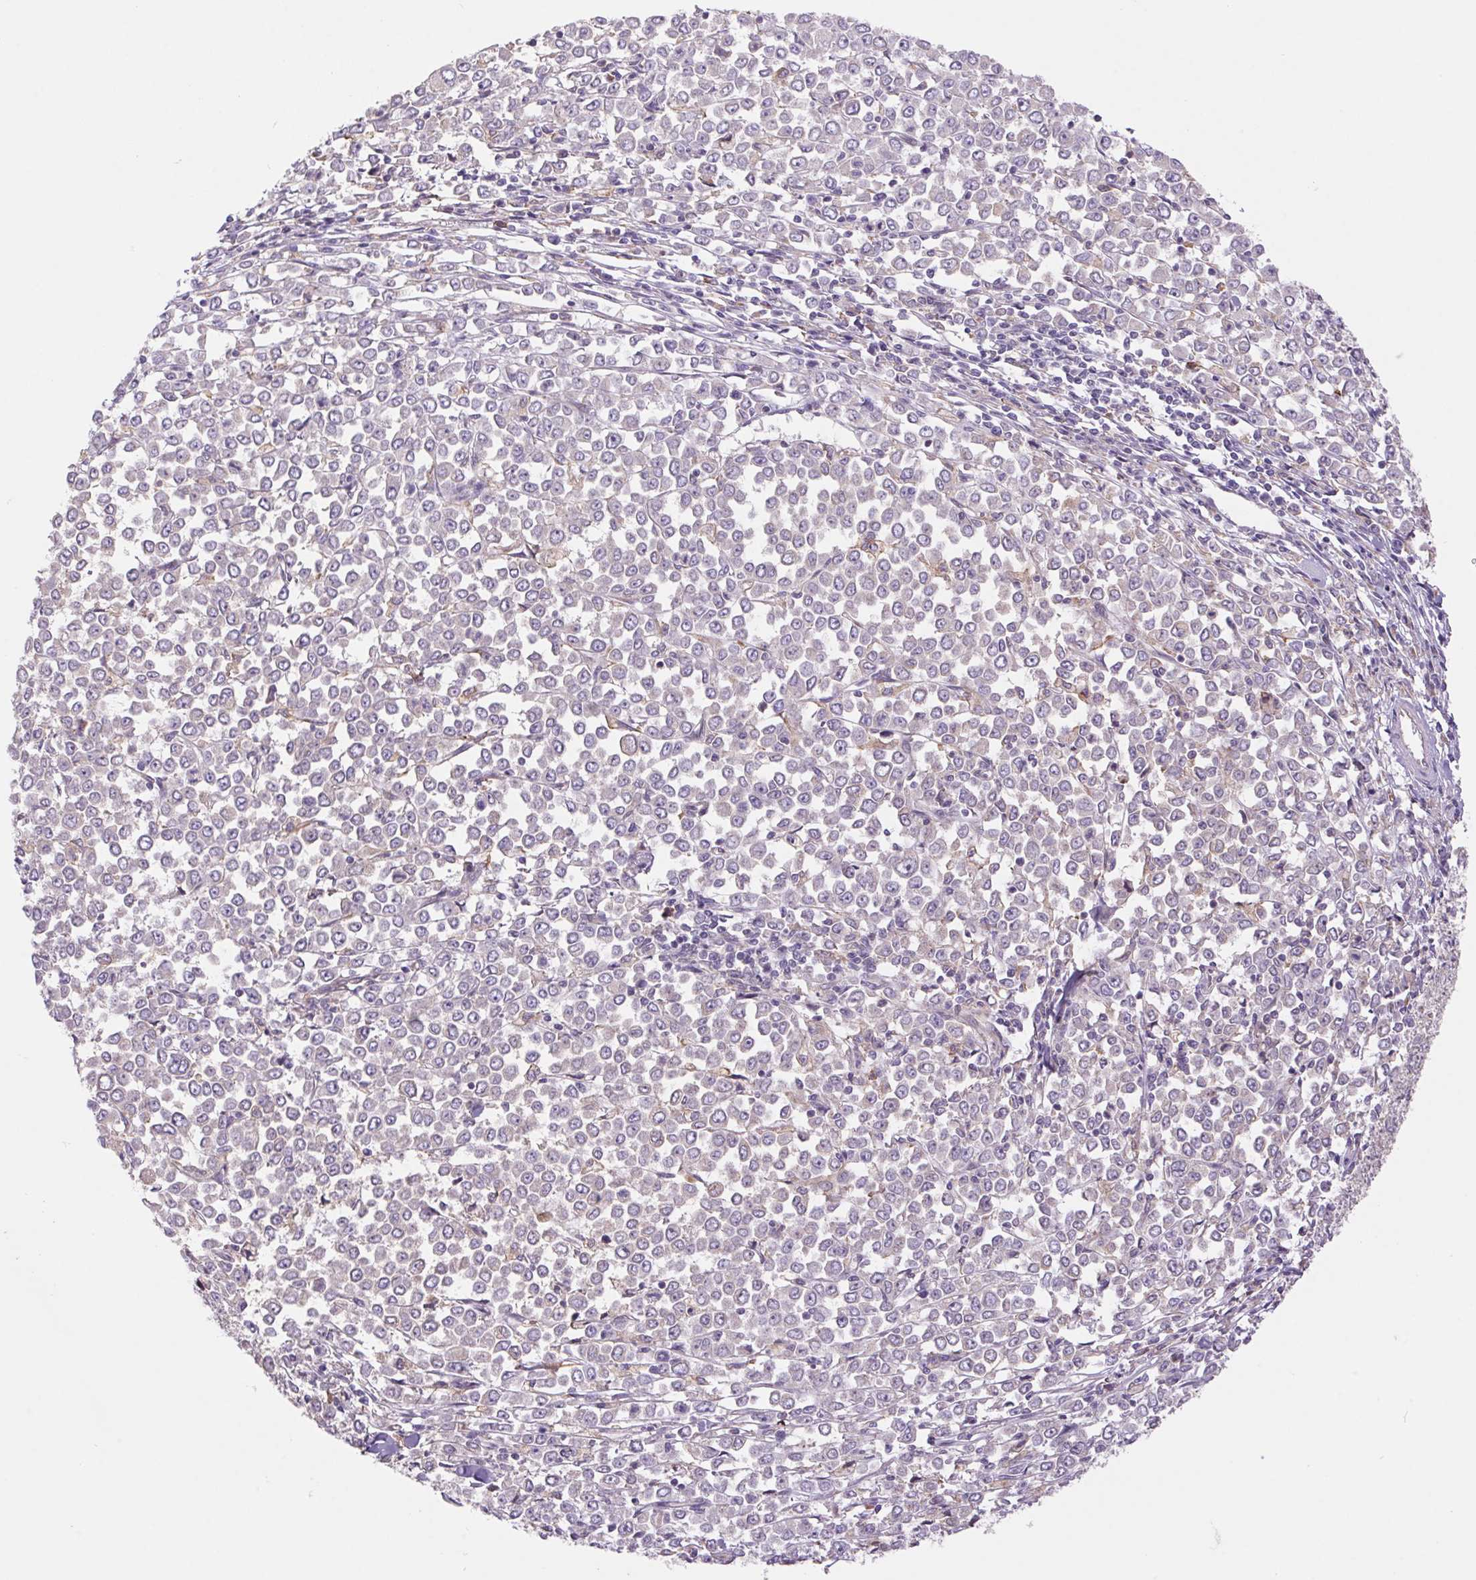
{"staining": {"intensity": "moderate", "quantity": "<25%", "location": "cytoplasmic/membranous"}, "tissue": "stomach cancer", "cell_type": "Tumor cells", "image_type": "cancer", "snomed": [{"axis": "morphology", "description": "Adenocarcinoma, NOS"}, {"axis": "topography", "description": "Stomach, upper"}], "caption": "This is a micrograph of immunohistochemistry staining of stomach cancer (adenocarcinoma), which shows moderate expression in the cytoplasmic/membranous of tumor cells.", "gene": "KLHL20", "patient": {"sex": "male", "age": 70}}